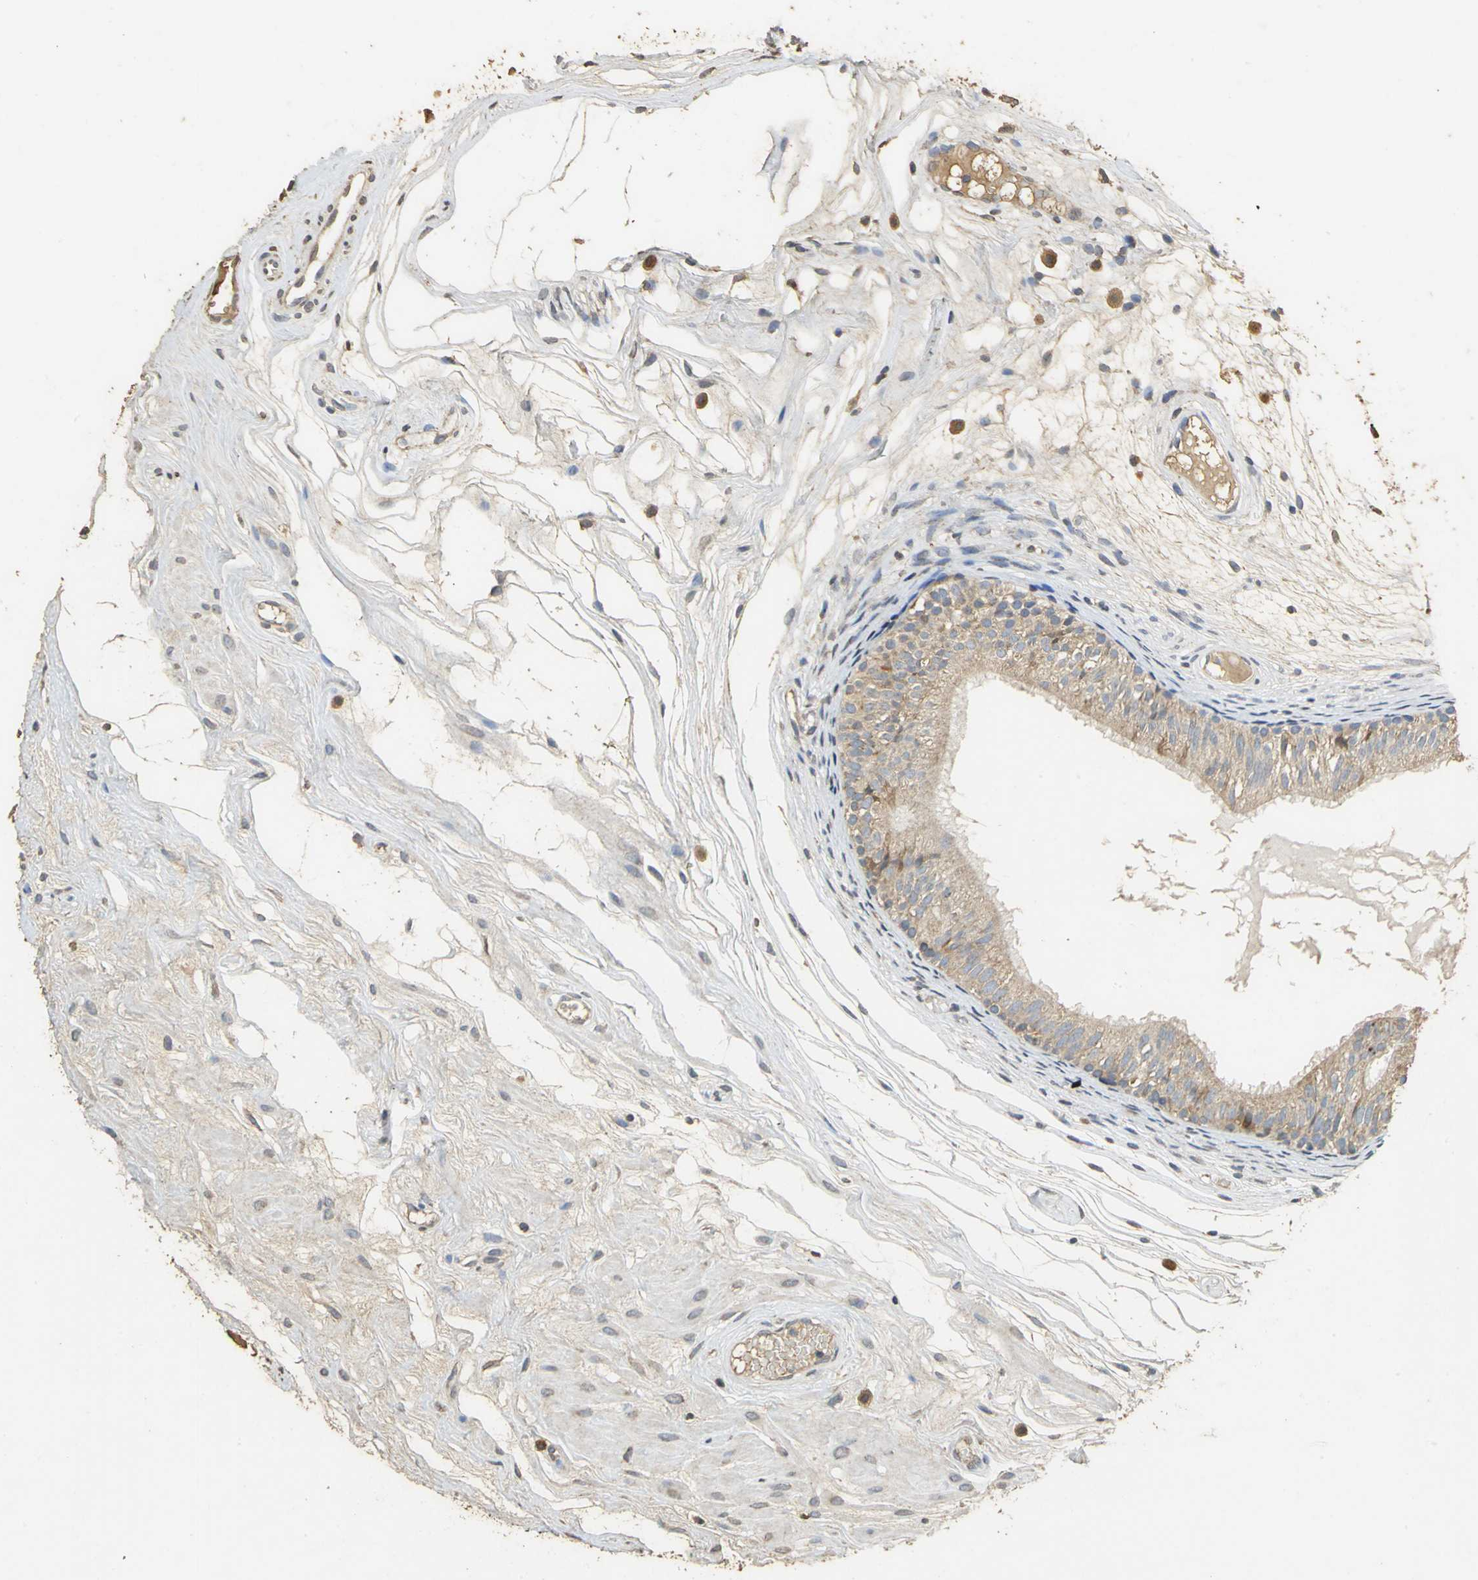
{"staining": {"intensity": "weak", "quantity": ">75%", "location": "cytoplasmic/membranous"}, "tissue": "epididymis", "cell_type": "Glandular cells", "image_type": "normal", "snomed": [{"axis": "morphology", "description": "Normal tissue, NOS"}, {"axis": "morphology", "description": "Atrophy, NOS"}, {"axis": "topography", "description": "Testis"}, {"axis": "topography", "description": "Epididymis"}], "caption": "A micrograph of human epididymis stained for a protein demonstrates weak cytoplasmic/membranous brown staining in glandular cells. Nuclei are stained in blue.", "gene": "ACSL4", "patient": {"sex": "male", "age": 18}}